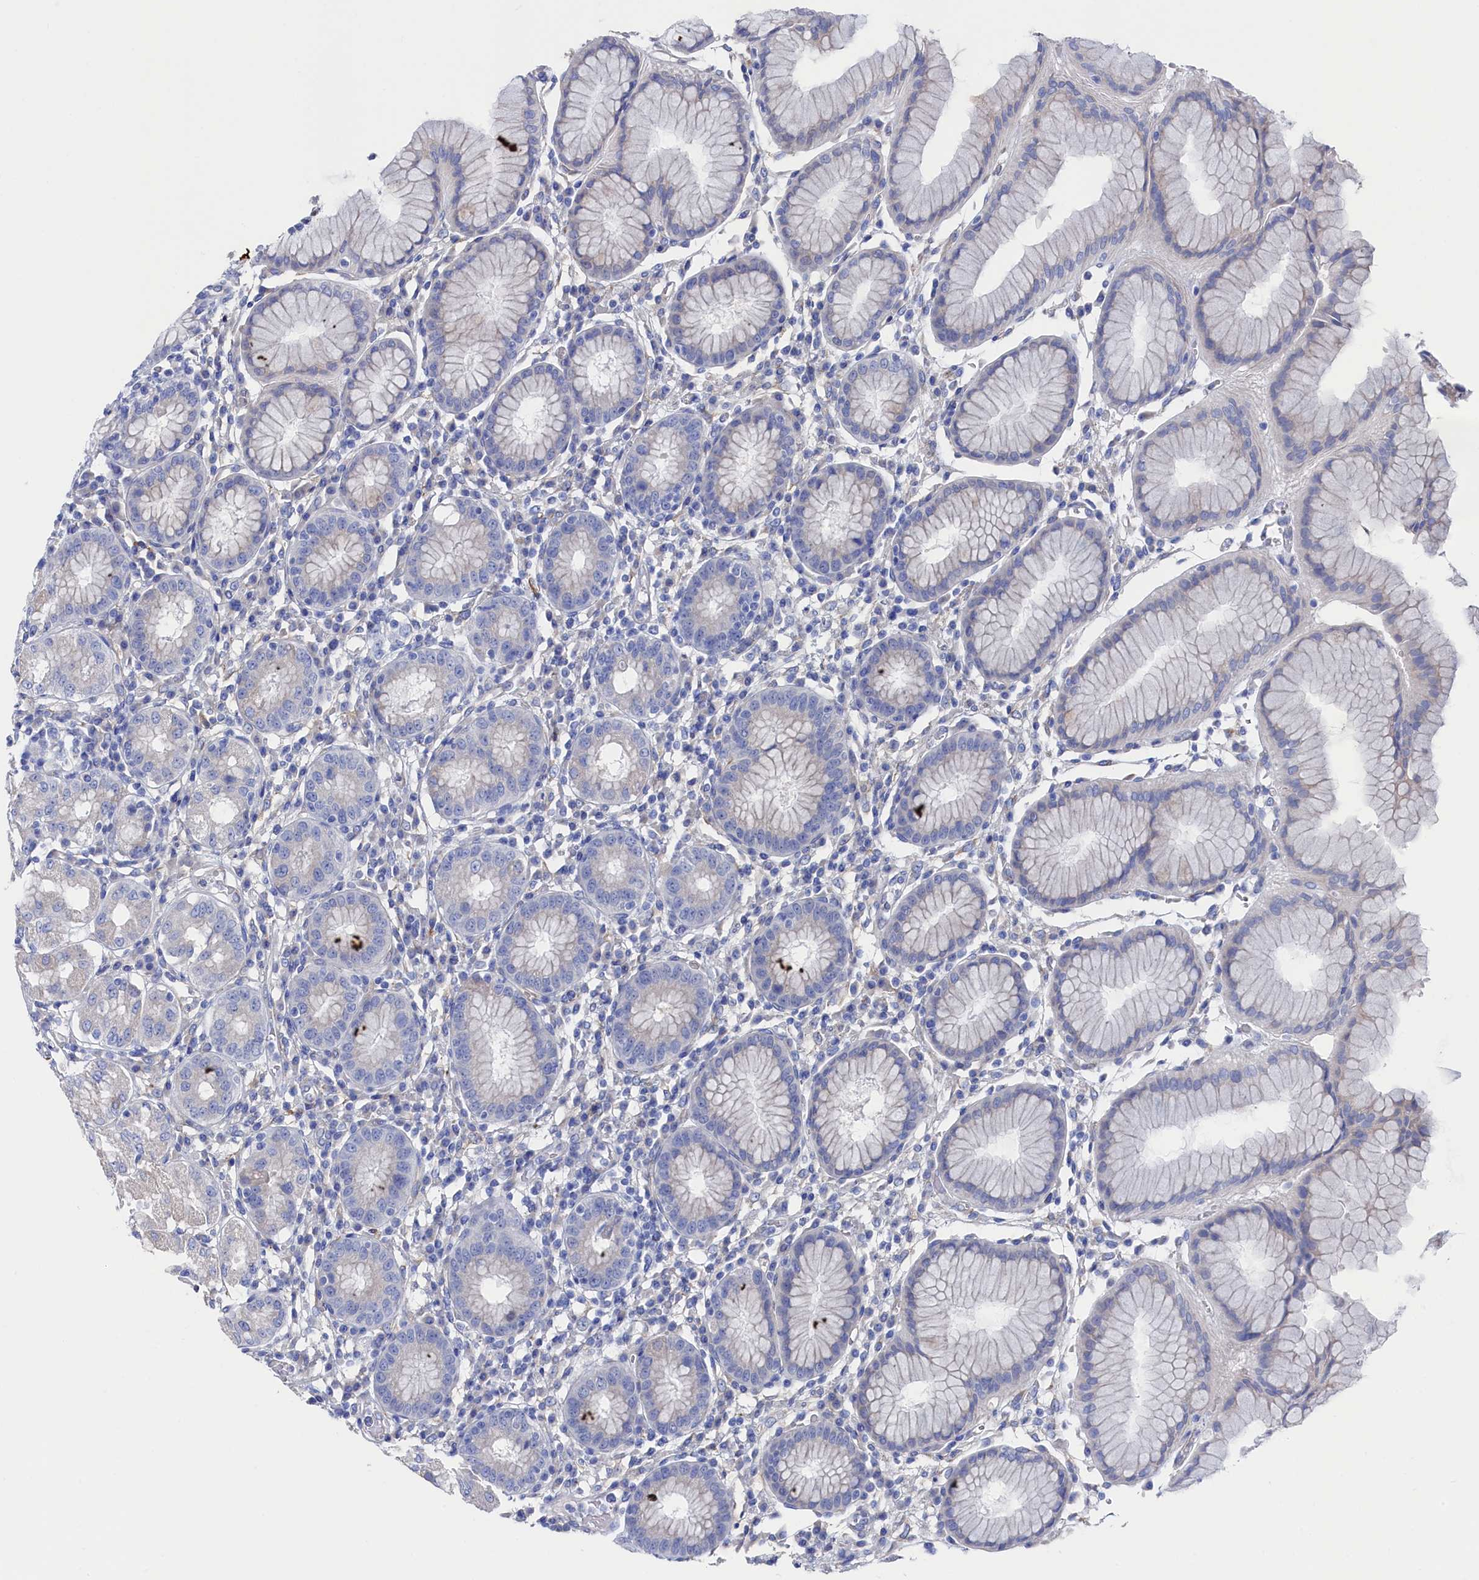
{"staining": {"intensity": "negative", "quantity": "none", "location": "none"}, "tissue": "stomach", "cell_type": "Glandular cells", "image_type": "normal", "snomed": [{"axis": "morphology", "description": "Normal tissue, NOS"}, {"axis": "topography", "description": "Stomach"}, {"axis": "topography", "description": "Stomach, lower"}], "caption": "The photomicrograph reveals no staining of glandular cells in unremarkable stomach.", "gene": "TMOD2", "patient": {"sex": "female", "age": 56}}